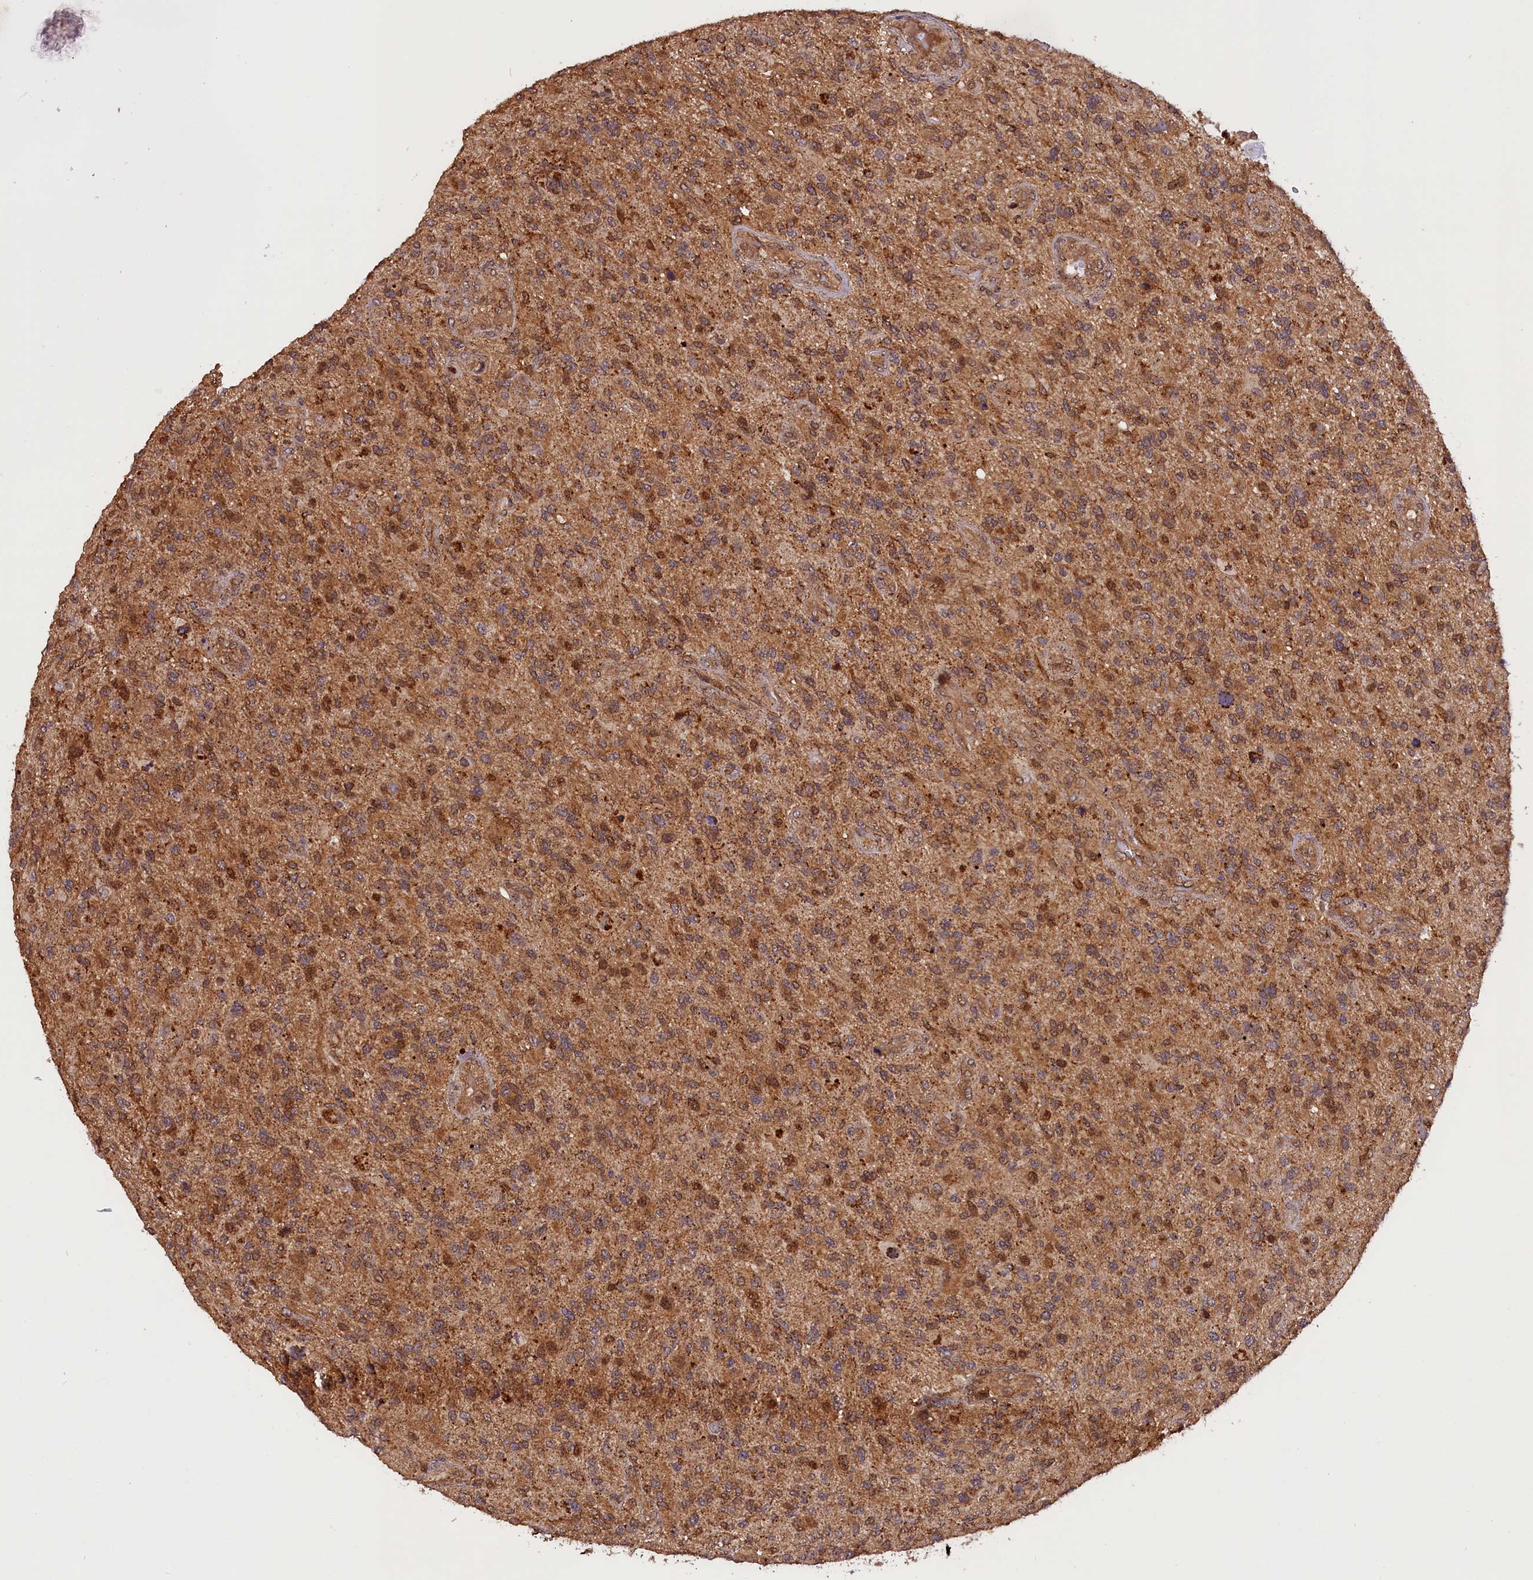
{"staining": {"intensity": "moderate", "quantity": "25%-75%", "location": "cytoplasmic/membranous,nuclear"}, "tissue": "glioma", "cell_type": "Tumor cells", "image_type": "cancer", "snomed": [{"axis": "morphology", "description": "Glioma, malignant, High grade"}, {"axis": "topography", "description": "Brain"}], "caption": "Malignant high-grade glioma was stained to show a protein in brown. There is medium levels of moderate cytoplasmic/membranous and nuclear staining in approximately 25%-75% of tumor cells. The staining was performed using DAB, with brown indicating positive protein expression. Nuclei are stained blue with hematoxylin.", "gene": "IST1", "patient": {"sex": "male", "age": 47}}